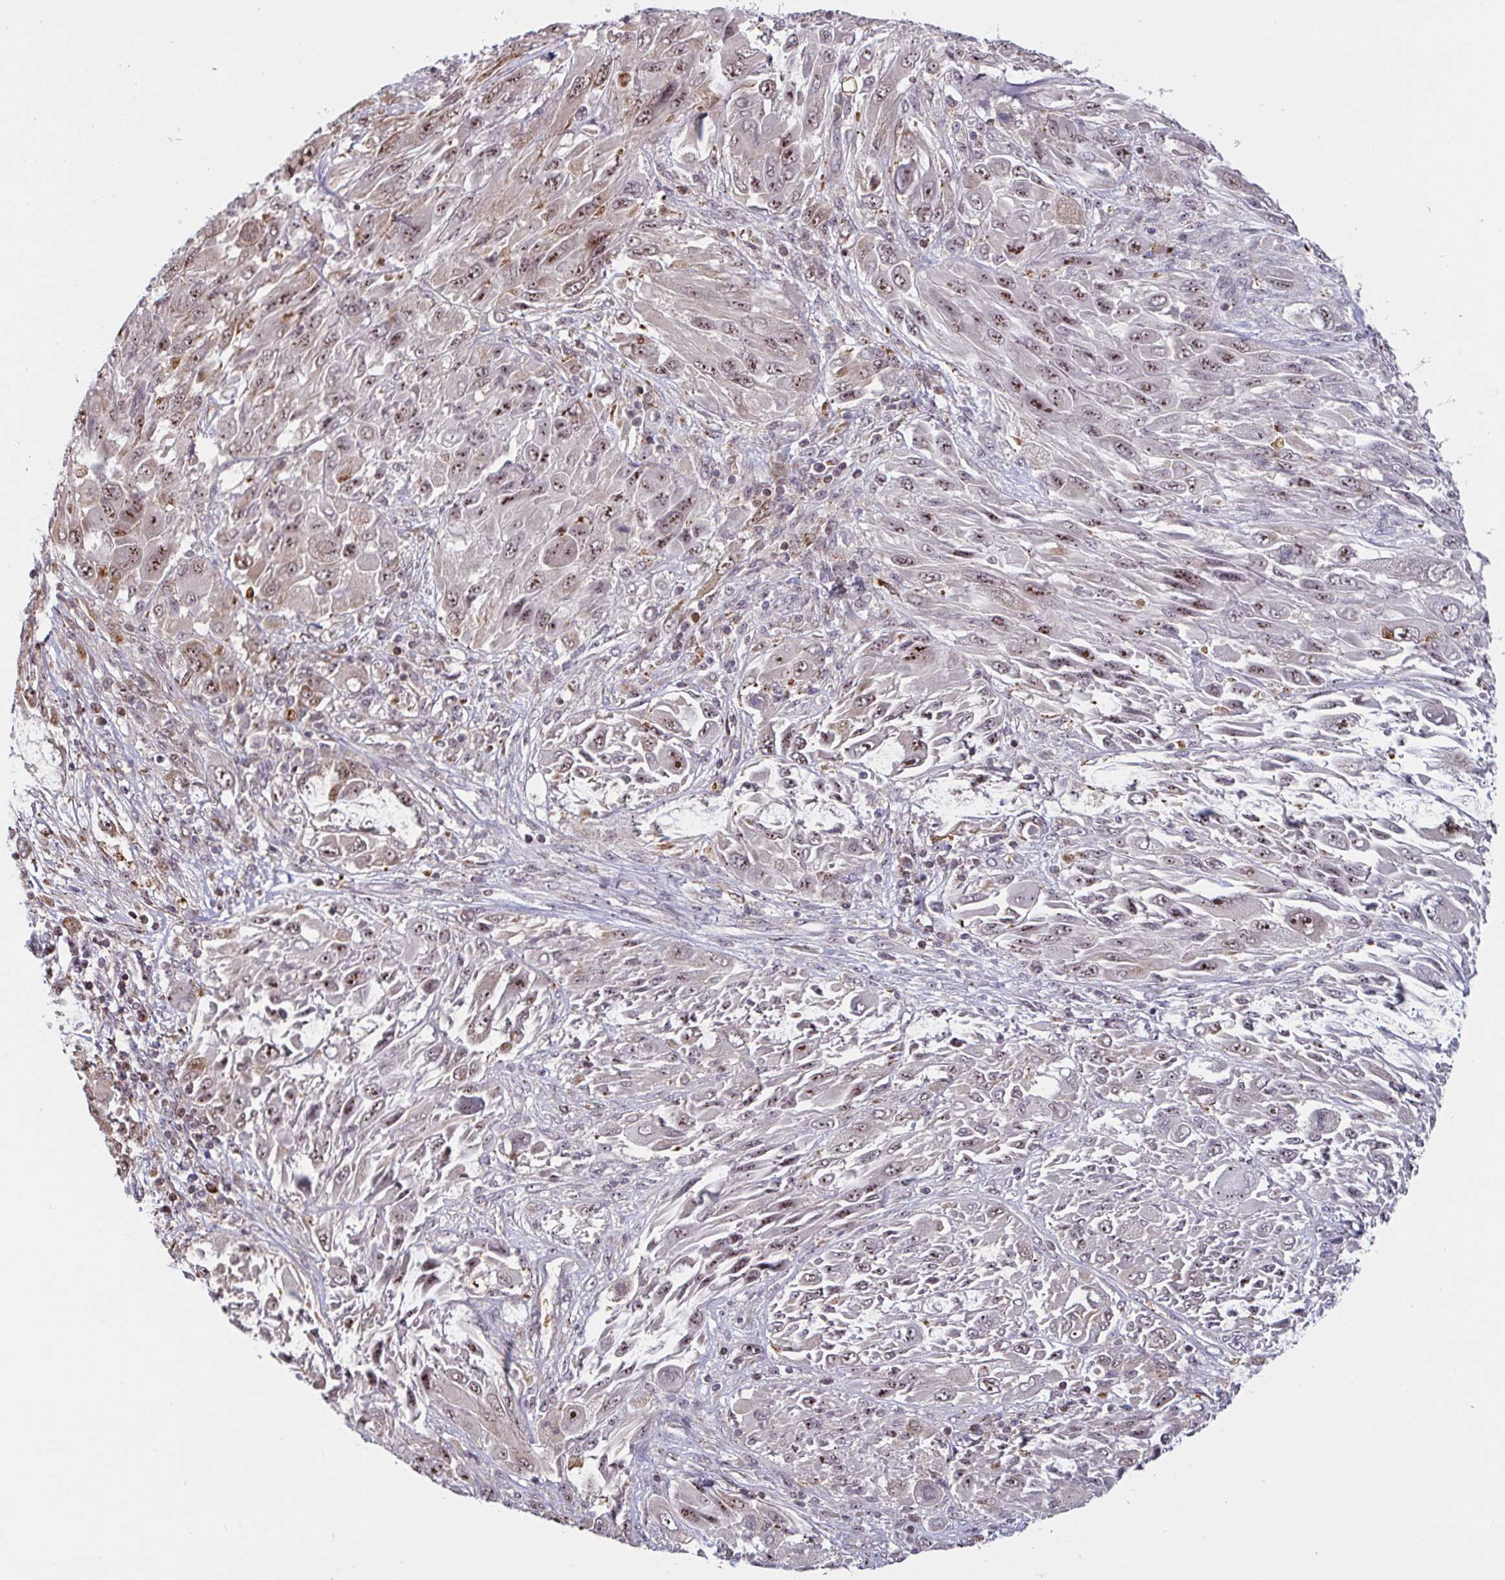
{"staining": {"intensity": "moderate", "quantity": ">75%", "location": "nuclear"}, "tissue": "melanoma", "cell_type": "Tumor cells", "image_type": "cancer", "snomed": [{"axis": "morphology", "description": "Malignant melanoma, NOS"}, {"axis": "topography", "description": "Skin"}], "caption": "Moderate nuclear expression for a protein is appreciated in approximately >75% of tumor cells of malignant melanoma using immunohistochemistry.", "gene": "NLRP13", "patient": {"sex": "female", "age": 91}}